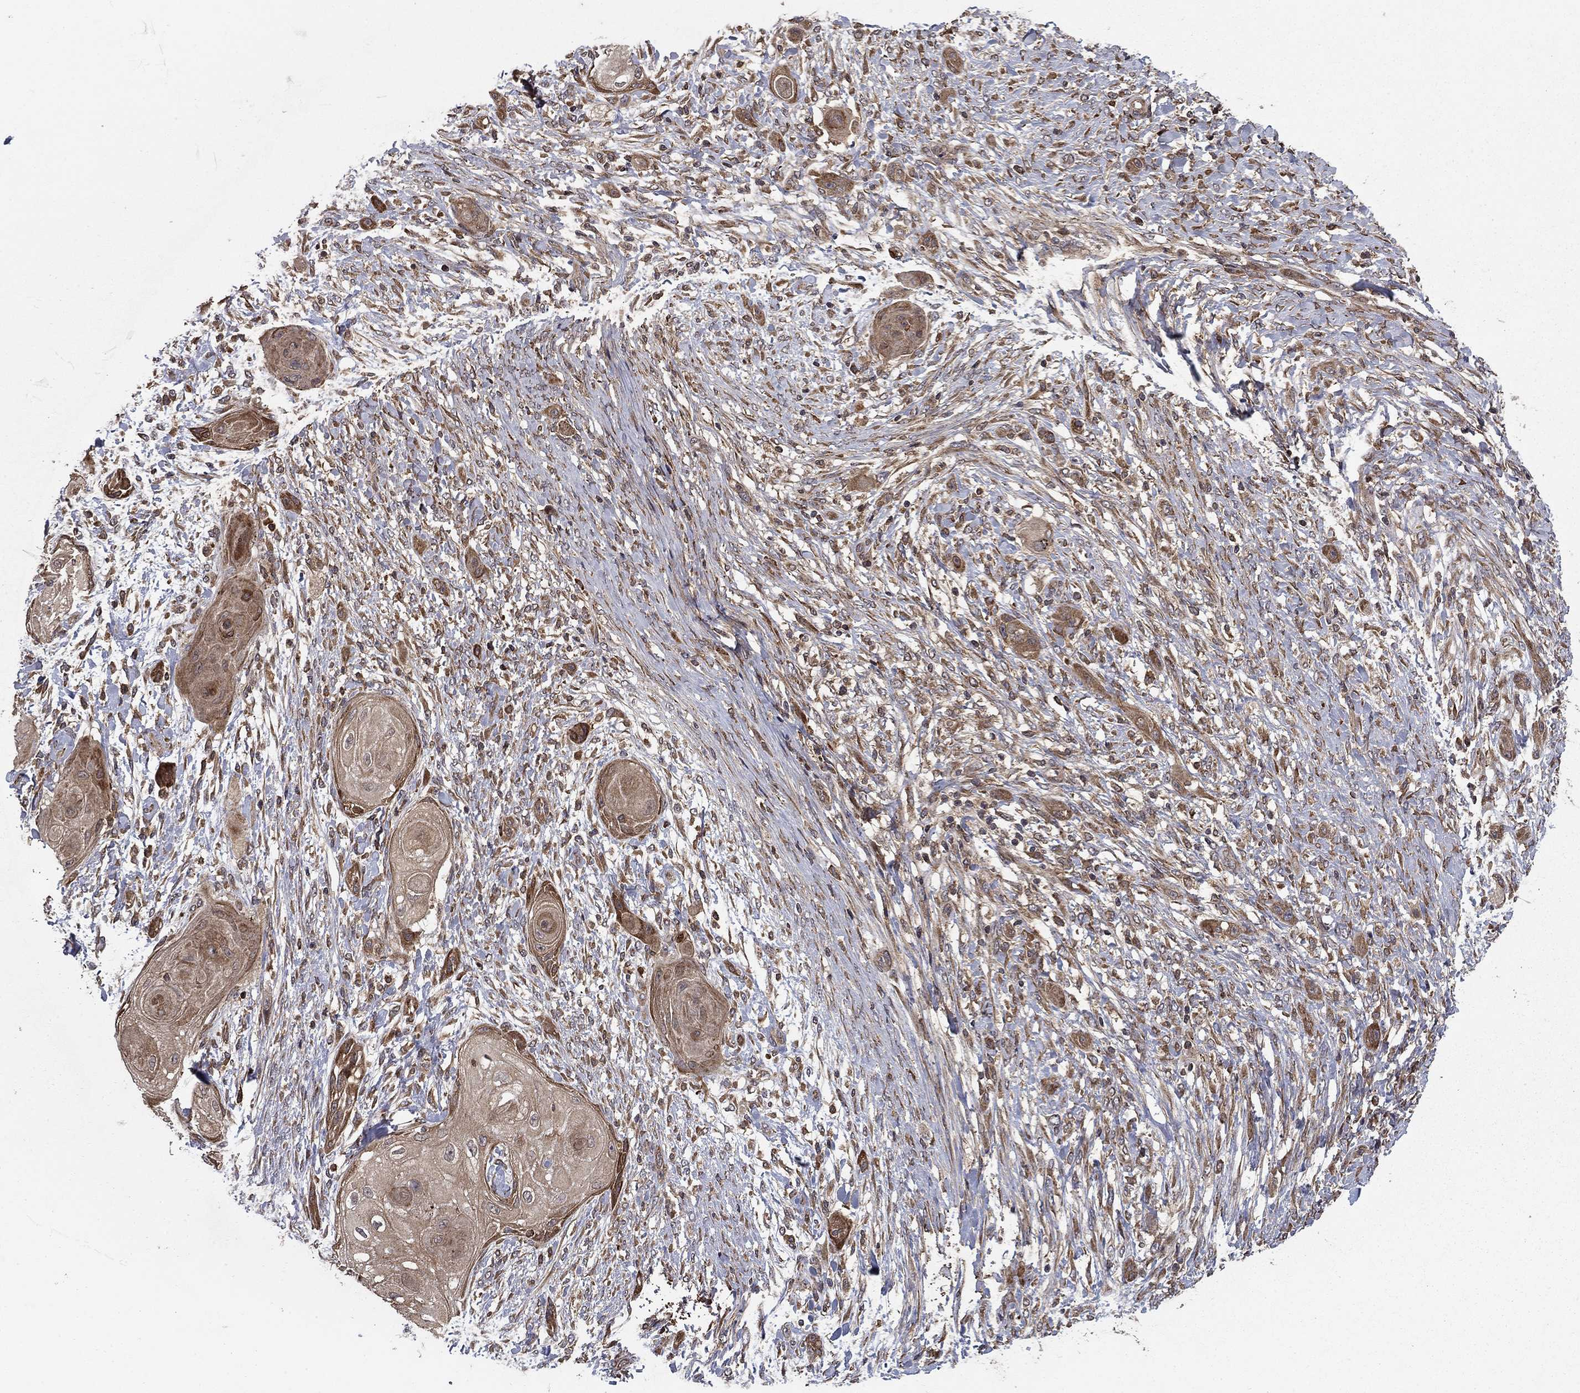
{"staining": {"intensity": "moderate", "quantity": "25%-75%", "location": "cytoplasmic/membranous"}, "tissue": "skin cancer", "cell_type": "Tumor cells", "image_type": "cancer", "snomed": [{"axis": "morphology", "description": "Squamous cell carcinoma, NOS"}, {"axis": "topography", "description": "Skin"}], "caption": "The histopathology image displays a brown stain indicating the presence of a protein in the cytoplasmic/membranous of tumor cells in skin cancer (squamous cell carcinoma).", "gene": "BABAM2", "patient": {"sex": "male", "age": 62}}